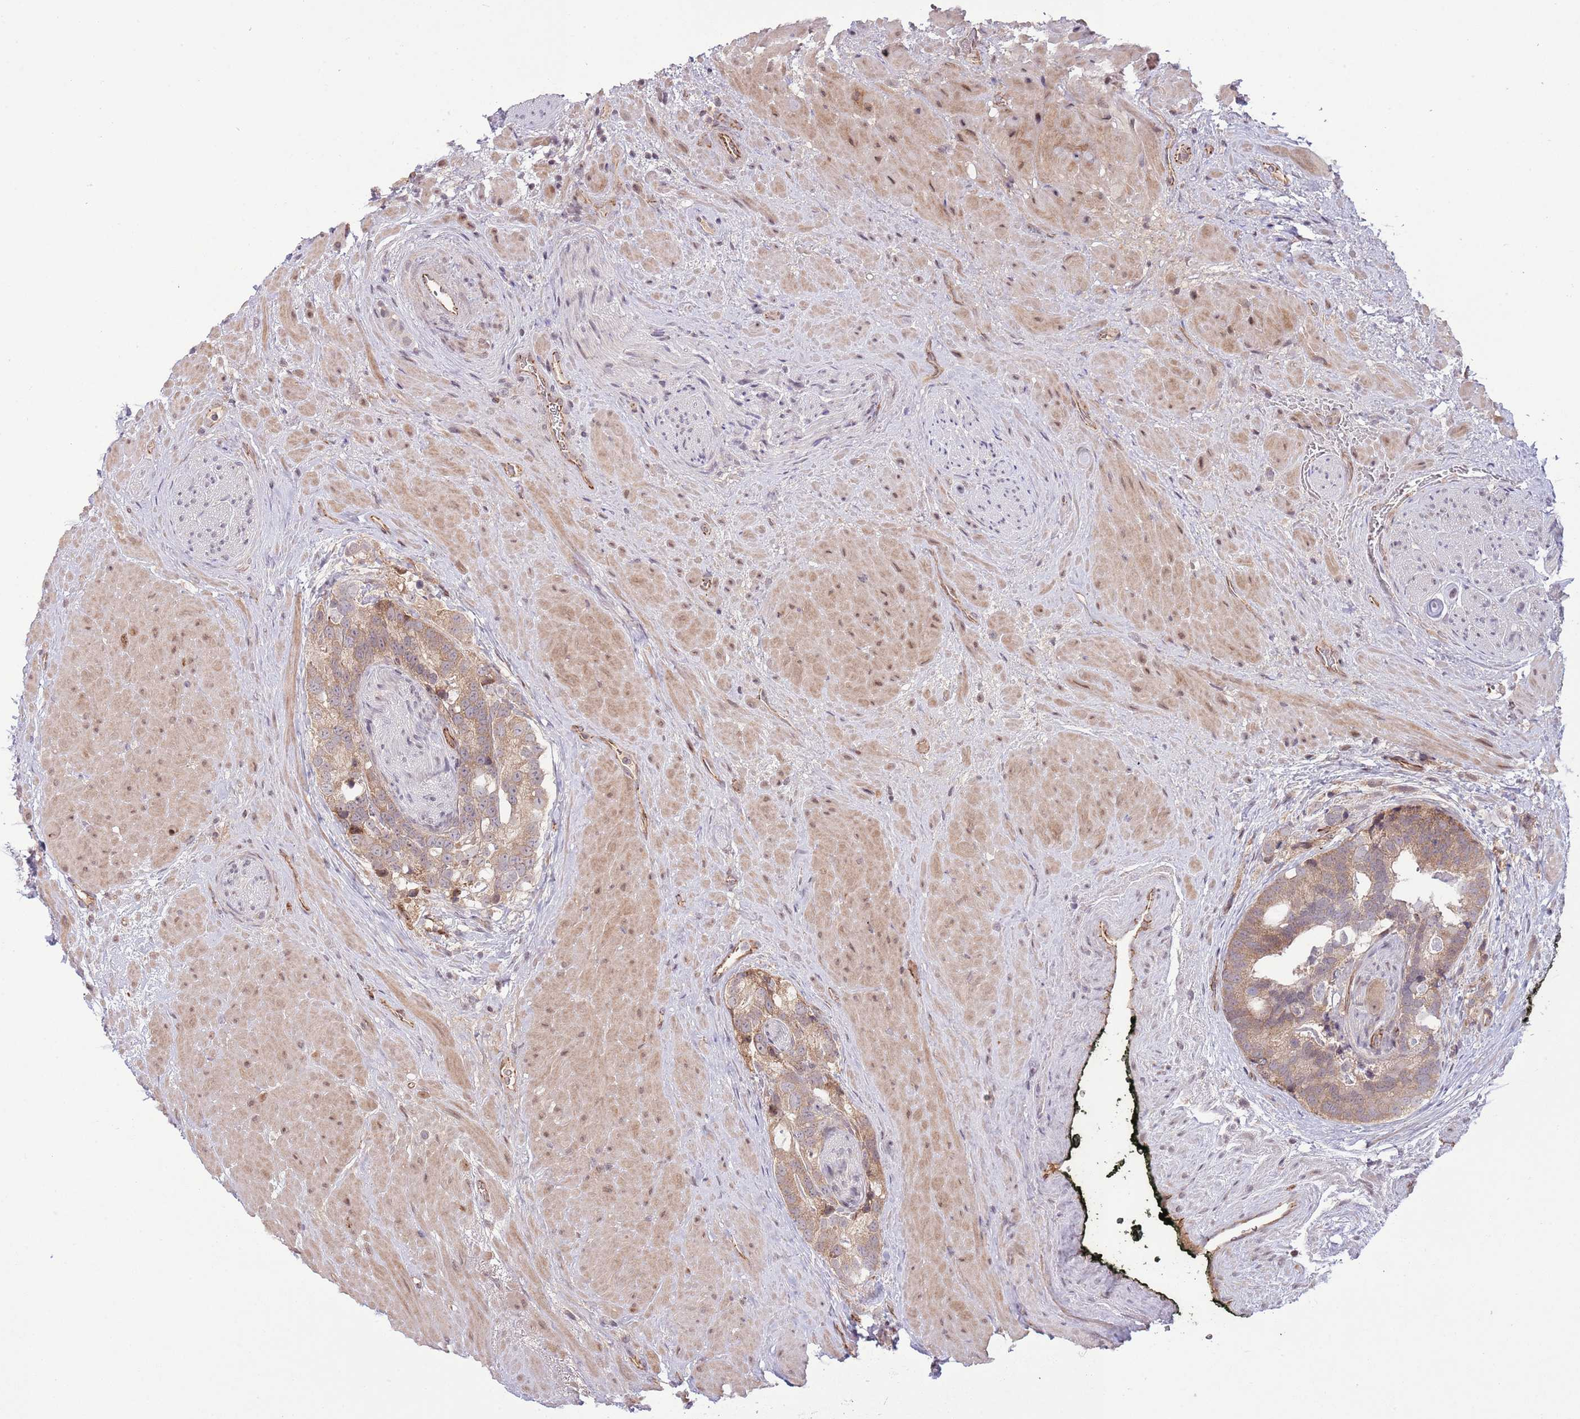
{"staining": {"intensity": "moderate", "quantity": ">75%", "location": "cytoplasmic/membranous"}, "tissue": "prostate cancer", "cell_type": "Tumor cells", "image_type": "cancer", "snomed": [{"axis": "morphology", "description": "Adenocarcinoma, High grade"}, {"axis": "topography", "description": "Prostate"}], "caption": "Brown immunohistochemical staining in human prostate high-grade adenocarcinoma reveals moderate cytoplasmic/membranous positivity in about >75% of tumor cells. Ihc stains the protein in brown and the nuclei are stained blue.", "gene": "DPP10", "patient": {"sex": "male", "age": 74}}